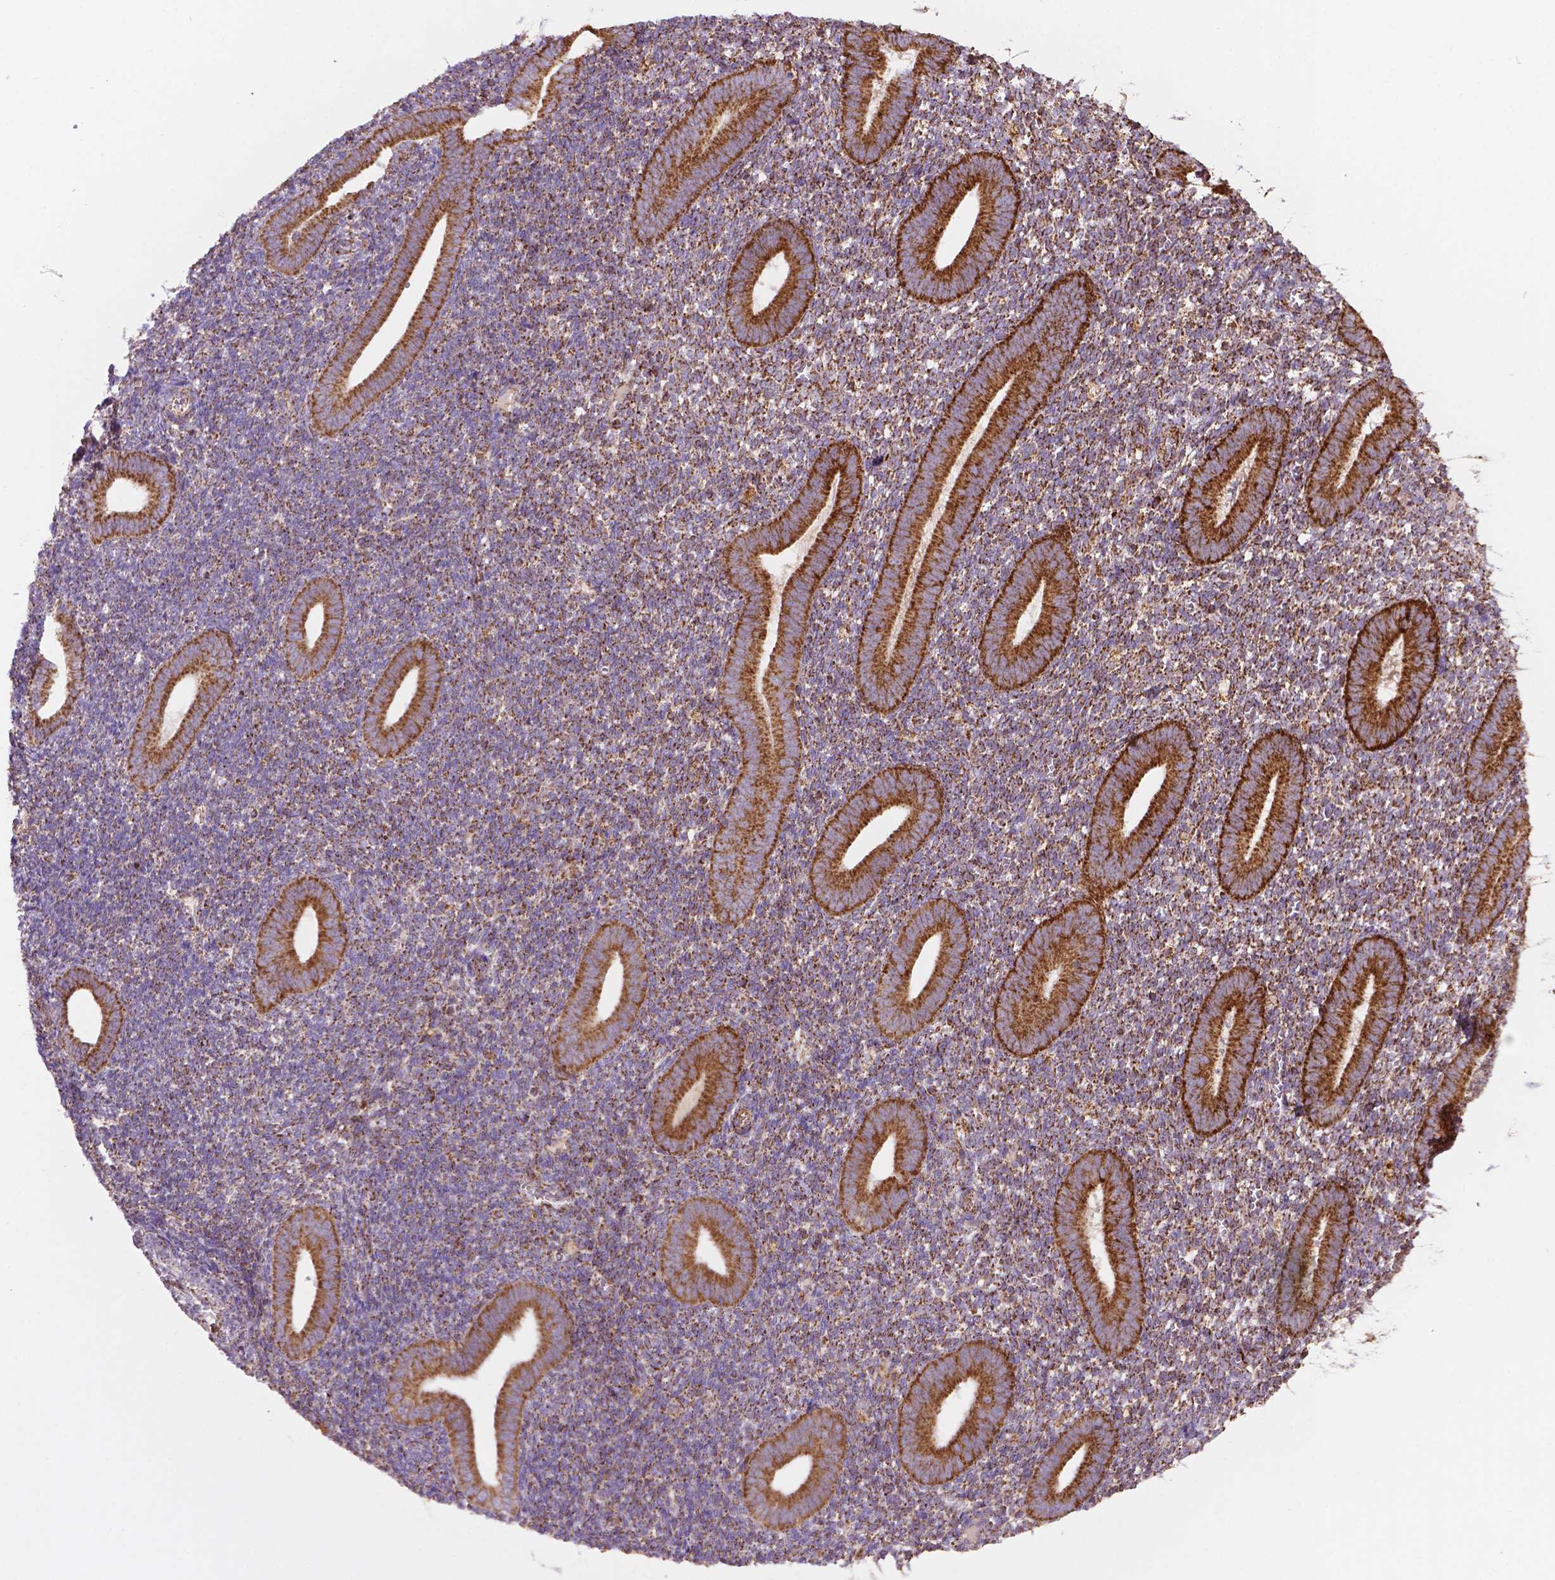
{"staining": {"intensity": "strong", "quantity": "25%-75%", "location": "cytoplasmic/membranous"}, "tissue": "endometrium", "cell_type": "Cells in endometrial stroma", "image_type": "normal", "snomed": [{"axis": "morphology", "description": "Normal tissue, NOS"}, {"axis": "topography", "description": "Endometrium"}], "caption": "This is a histology image of IHC staining of normal endometrium, which shows strong expression in the cytoplasmic/membranous of cells in endometrial stroma.", "gene": "ILVBL", "patient": {"sex": "female", "age": 25}}